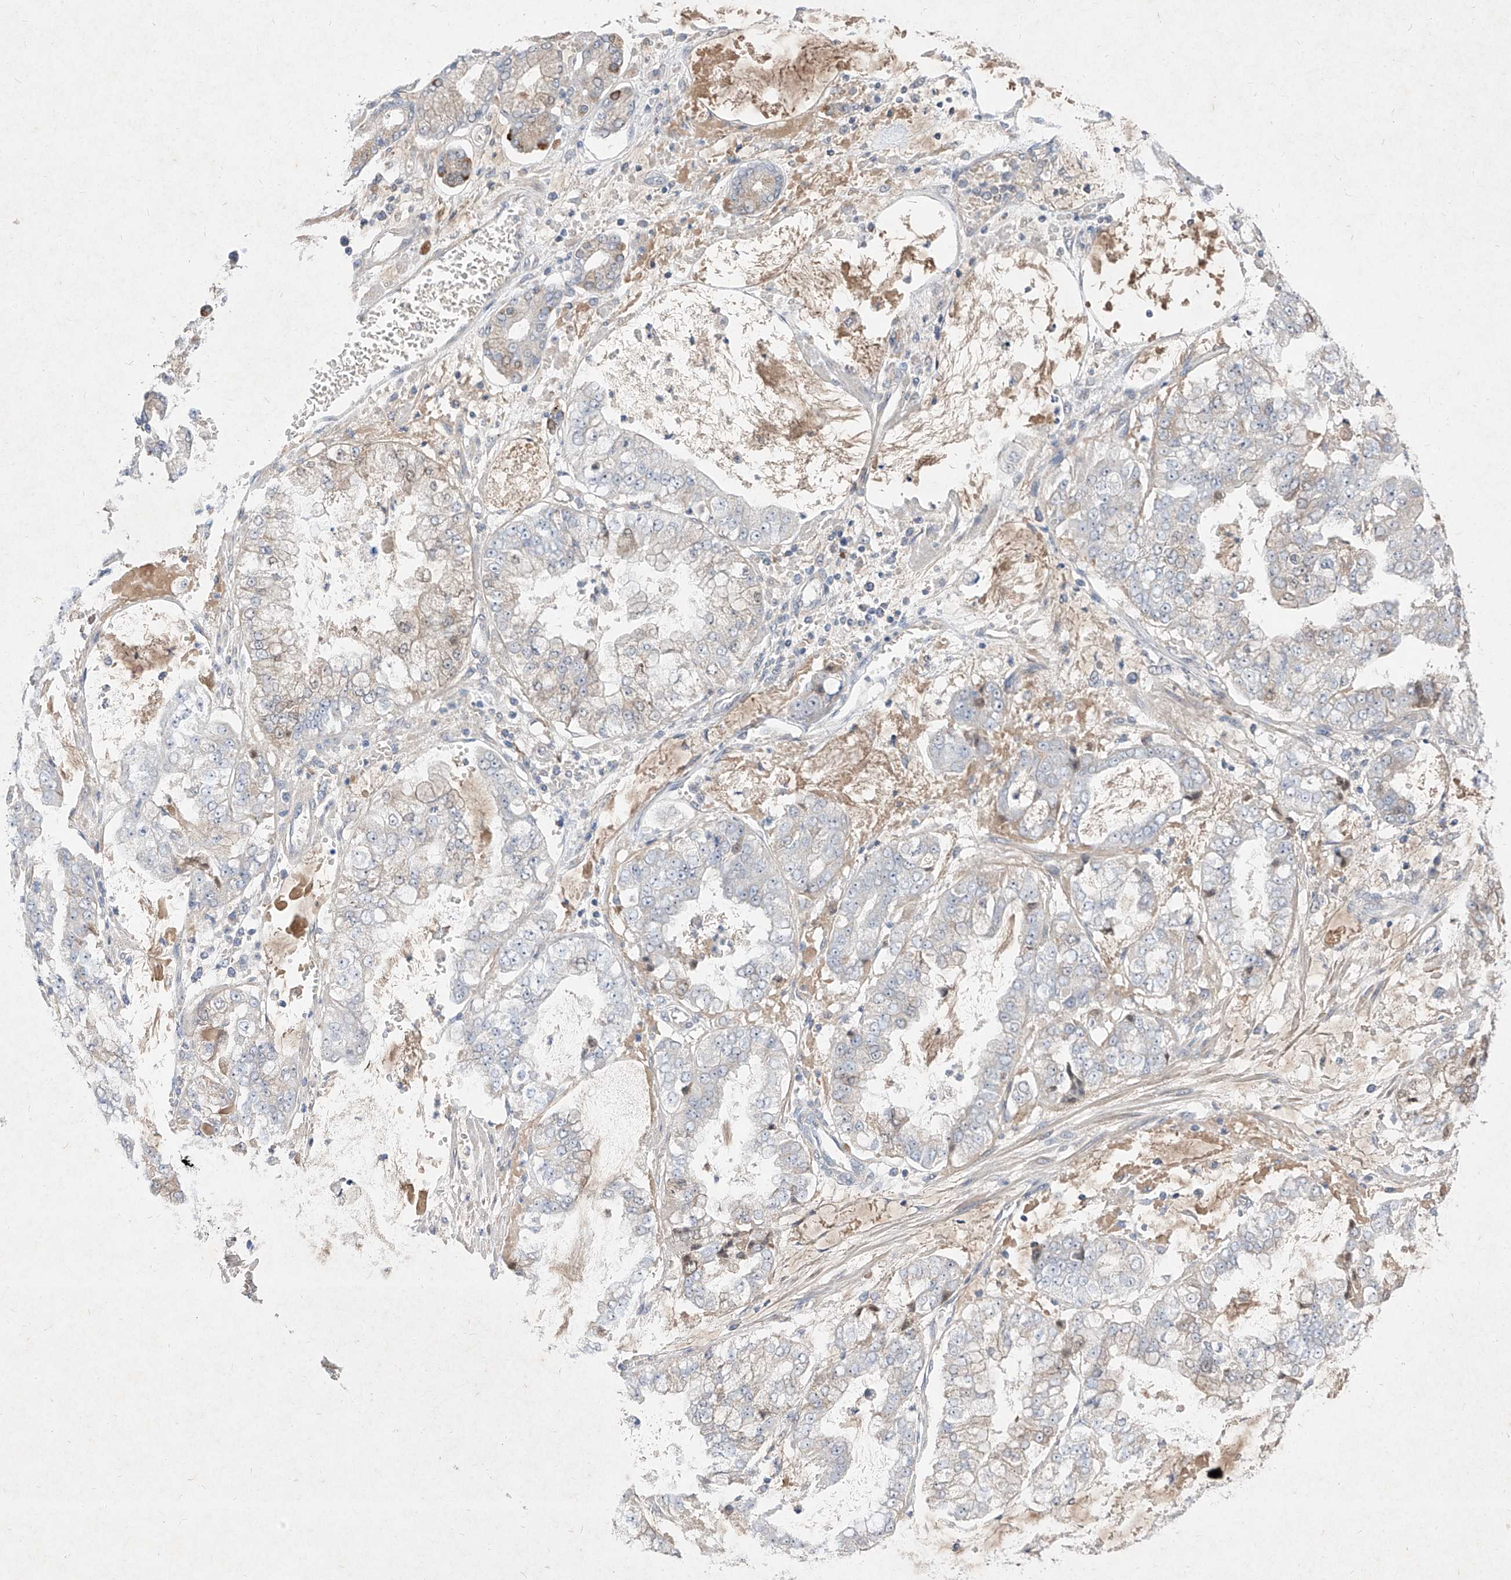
{"staining": {"intensity": "negative", "quantity": "none", "location": "none"}, "tissue": "stomach cancer", "cell_type": "Tumor cells", "image_type": "cancer", "snomed": [{"axis": "morphology", "description": "Adenocarcinoma, NOS"}, {"axis": "topography", "description": "Stomach"}], "caption": "Micrograph shows no protein positivity in tumor cells of adenocarcinoma (stomach) tissue.", "gene": "C4A", "patient": {"sex": "male", "age": 76}}